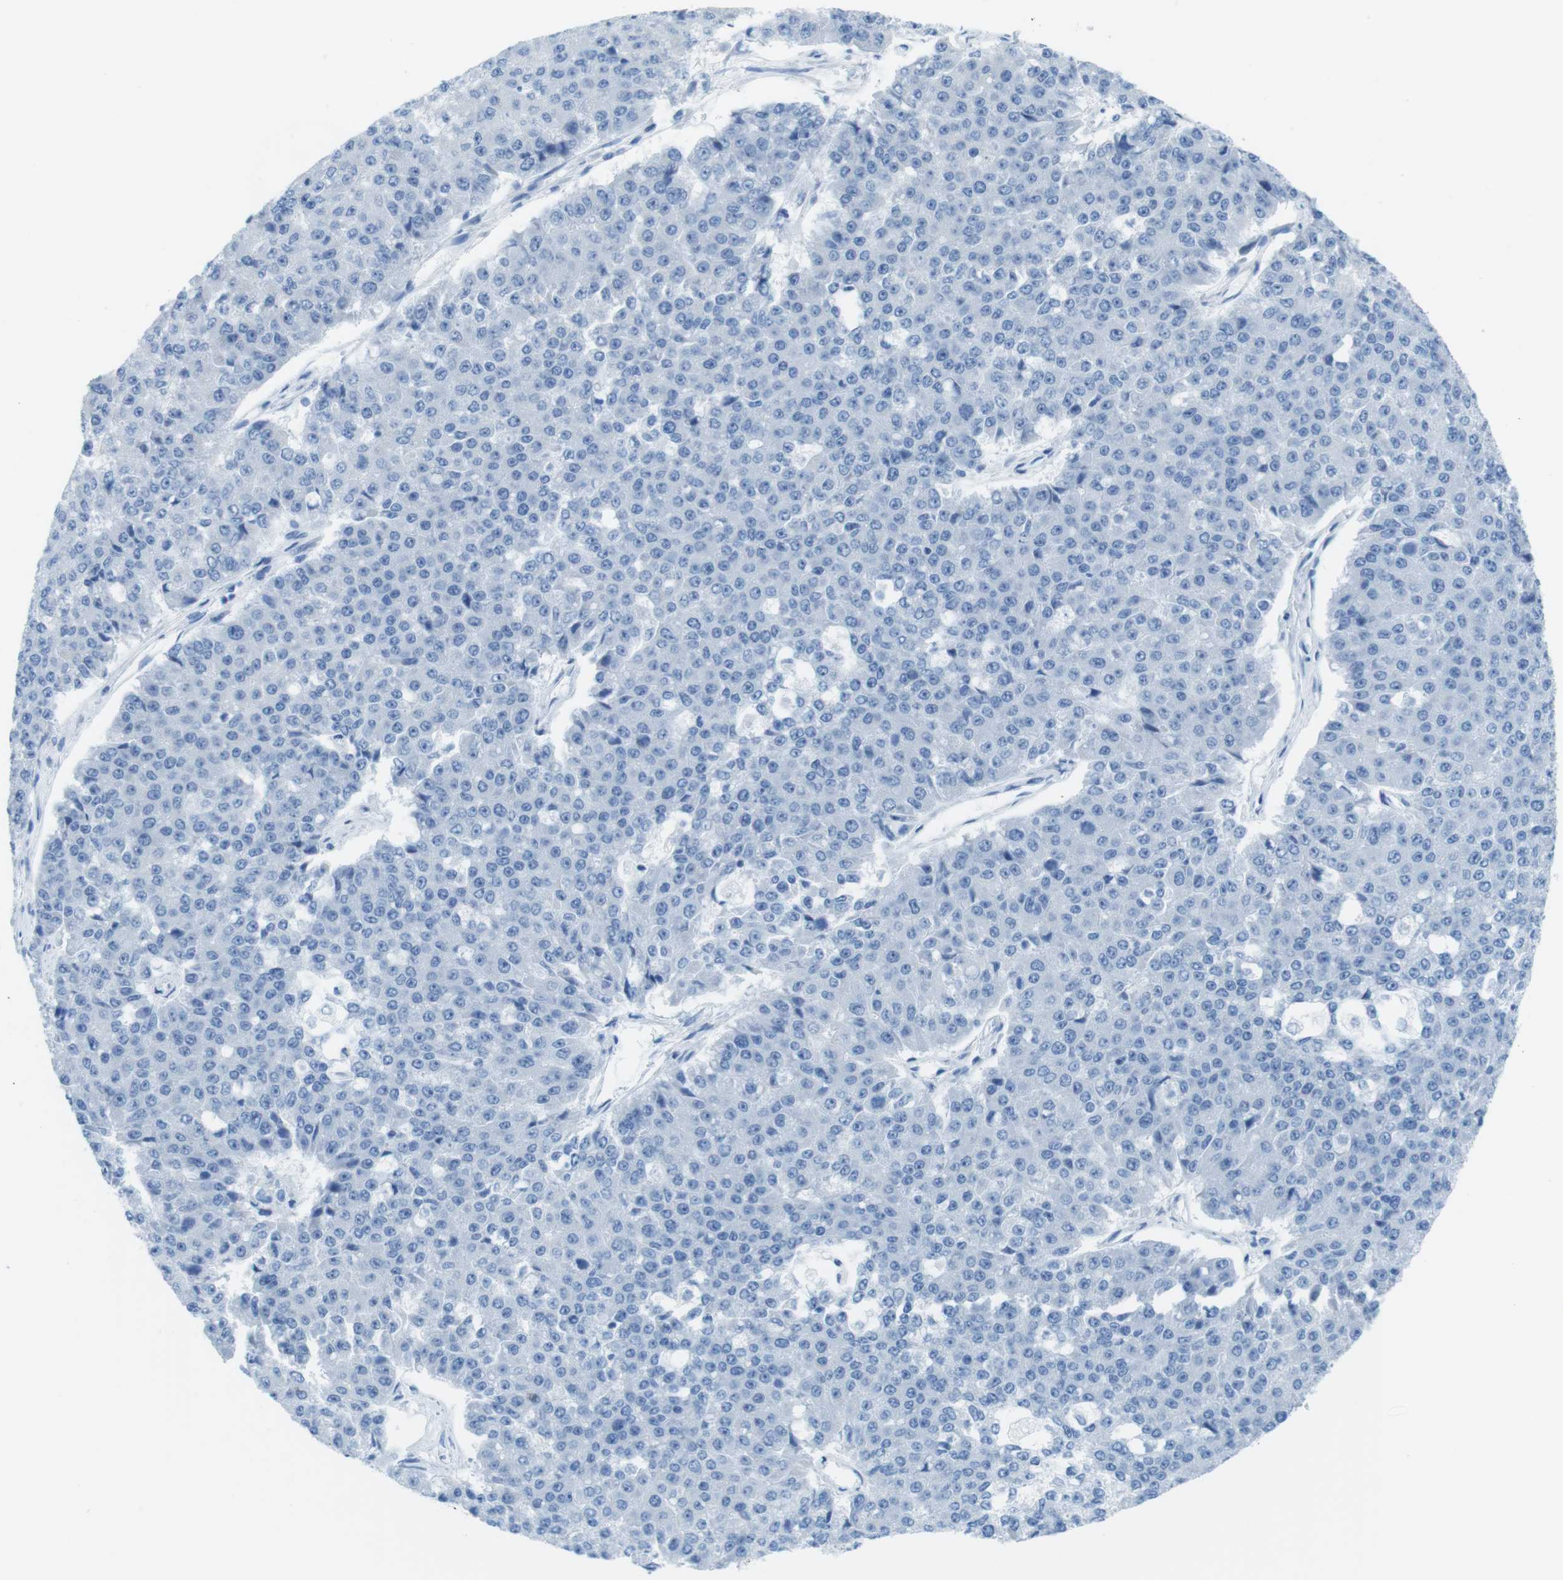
{"staining": {"intensity": "negative", "quantity": "none", "location": "none"}, "tissue": "pancreatic cancer", "cell_type": "Tumor cells", "image_type": "cancer", "snomed": [{"axis": "morphology", "description": "Adenocarcinoma, NOS"}, {"axis": "topography", "description": "Pancreas"}], "caption": "Immunohistochemistry photomicrograph of neoplastic tissue: pancreatic adenocarcinoma stained with DAB demonstrates no significant protein positivity in tumor cells.", "gene": "GAP43", "patient": {"sex": "male", "age": 50}}